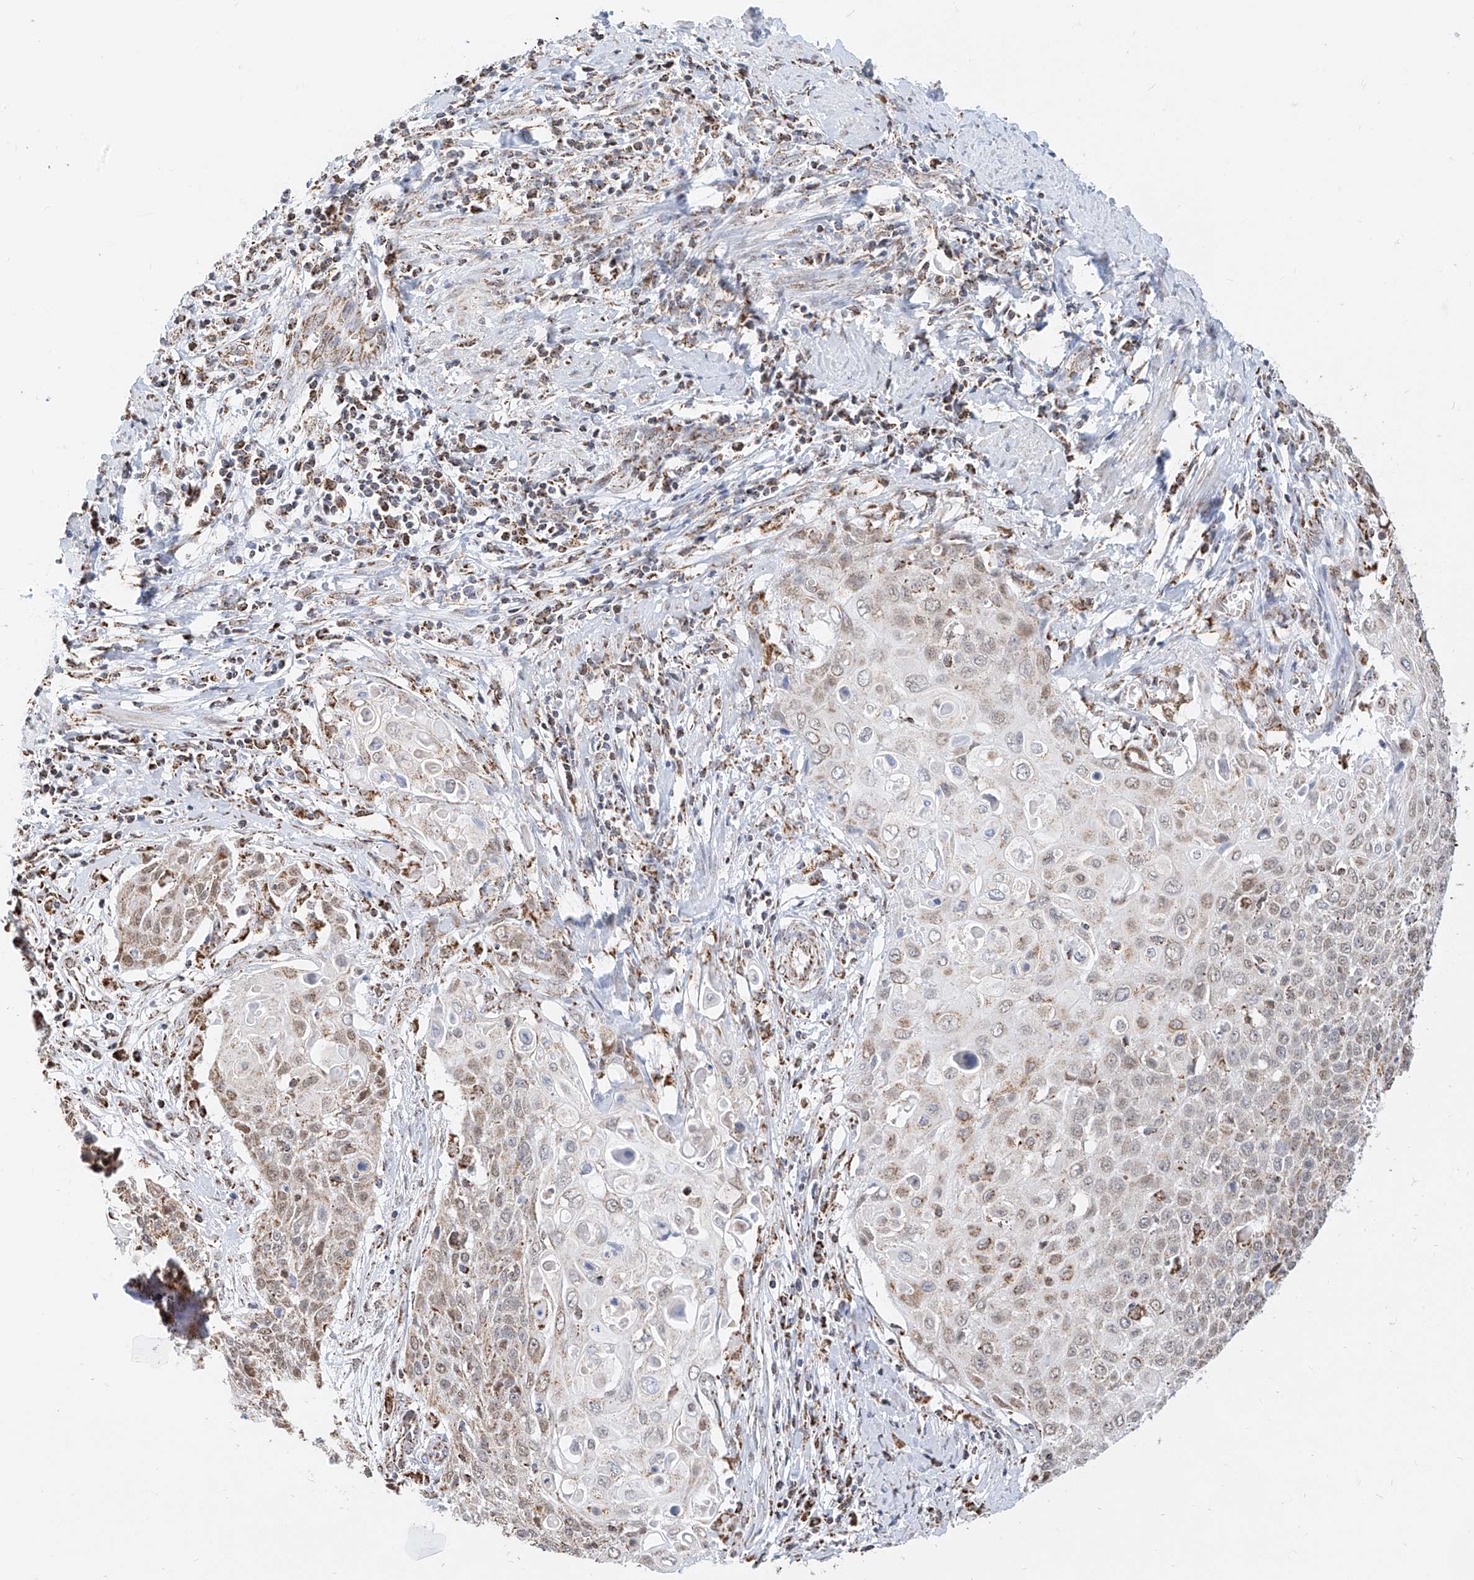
{"staining": {"intensity": "weak", "quantity": "25%-75%", "location": "cytoplasmic/membranous"}, "tissue": "cervical cancer", "cell_type": "Tumor cells", "image_type": "cancer", "snomed": [{"axis": "morphology", "description": "Squamous cell carcinoma, NOS"}, {"axis": "topography", "description": "Cervix"}], "caption": "This histopathology image reveals immunohistochemistry staining of human cervical cancer (squamous cell carcinoma), with low weak cytoplasmic/membranous positivity in about 25%-75% of tumor cells.", "gene": "NALCN", "patient": {"sex": "female", "age": 39}}